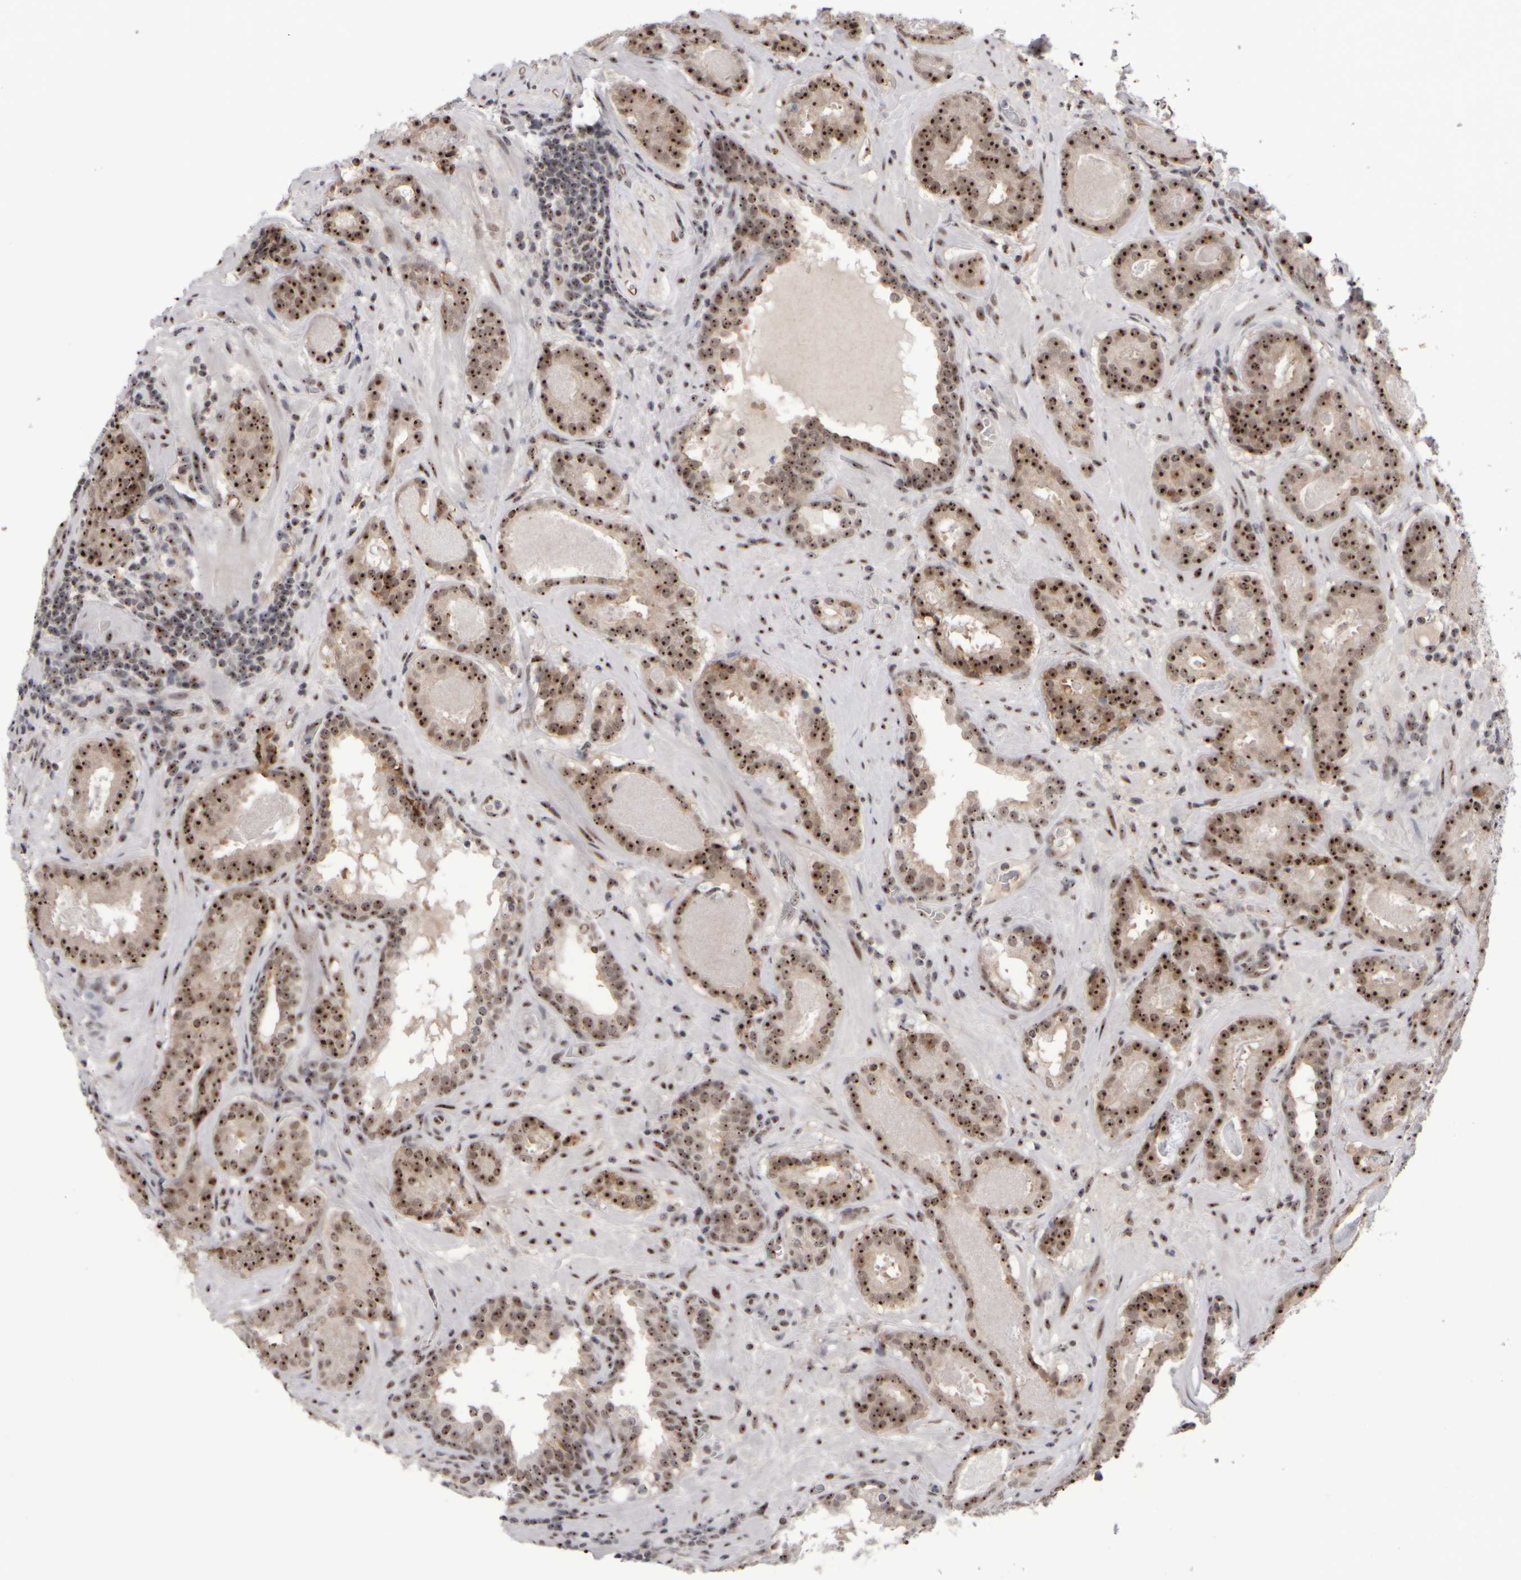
{"staining": {"intensity": "strong", "quantity": ">75%", "location": "cytoplasmic/membranous,nuclear"}, "tissue": "prostate cancer", "cell_type": "Tumor cells", "image_type": "cancer", "snomed": [{"axis": "morphology", "description": "Adenocarcinoma, Low grade"}, {"axis": "topography", "description": "Prostate"}], "caption": "Prostate adenocarcinoma (low-grade) stained with a brown dye demonstrates strong cytoplasmic/membranous and nuclear positive staining in about >75% of tumor cells.", "gene": "SURF6", "patient": {"sex": "male", "age": 69}}